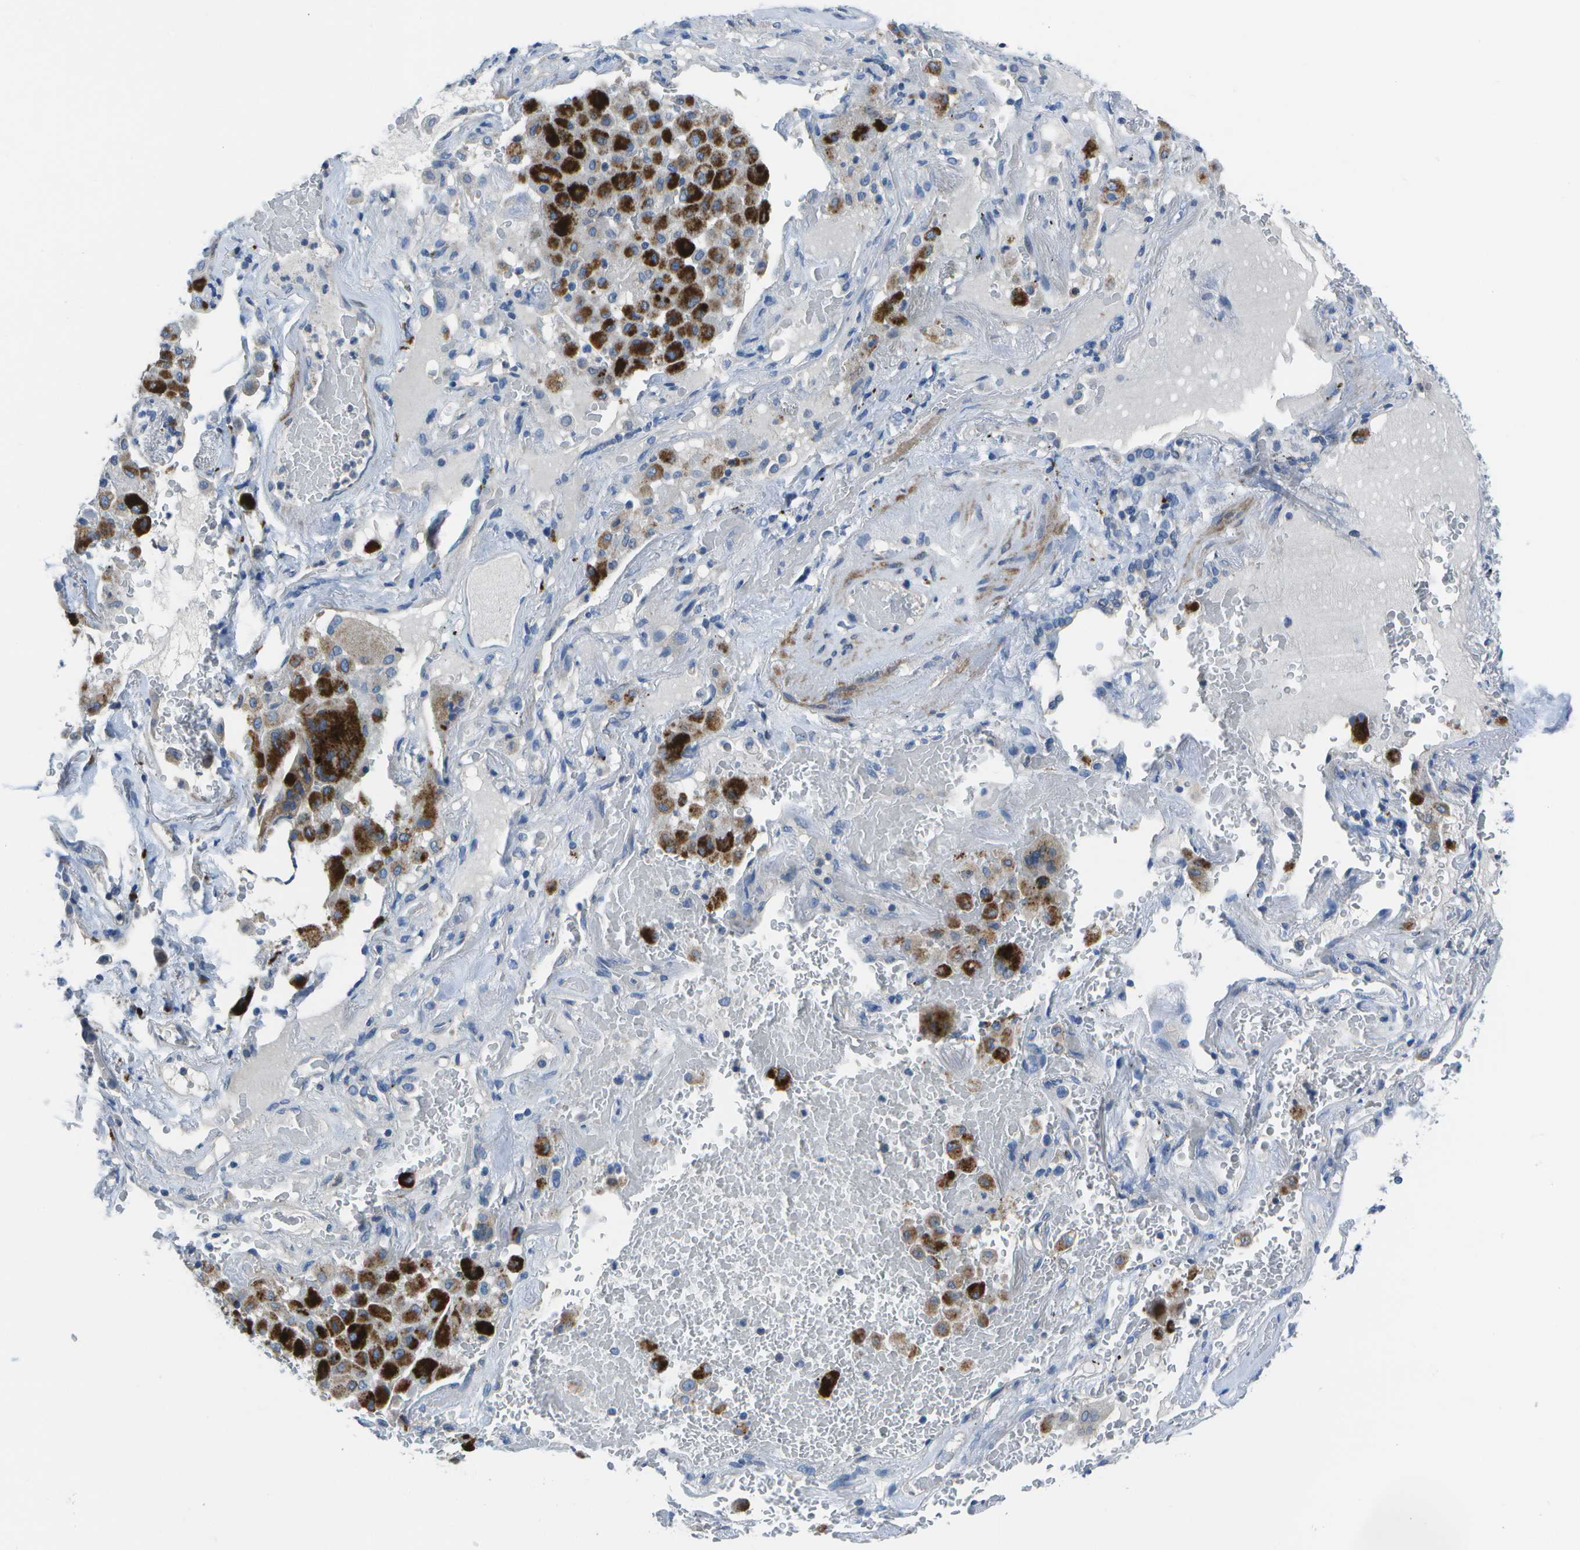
{"staining": {"intensity": "negative", "quantity": "none", "location": "none"}, "tissue": "lung cancer", "cell_type": "Tumor cells", "image_type": "cancer", "snomed": [{"axis": "morphology", "description": "Squamous cell carcinoma, NOS"}, {"axis": "topography", "description": "Lung"}], "caption": "Immunohistochemical staining of human lung cancer (squamous cell carcinoma) shows no significant positivity in tumor cells.", "gene": "DCT", "patient": {"sex": "male", "age": 57}}